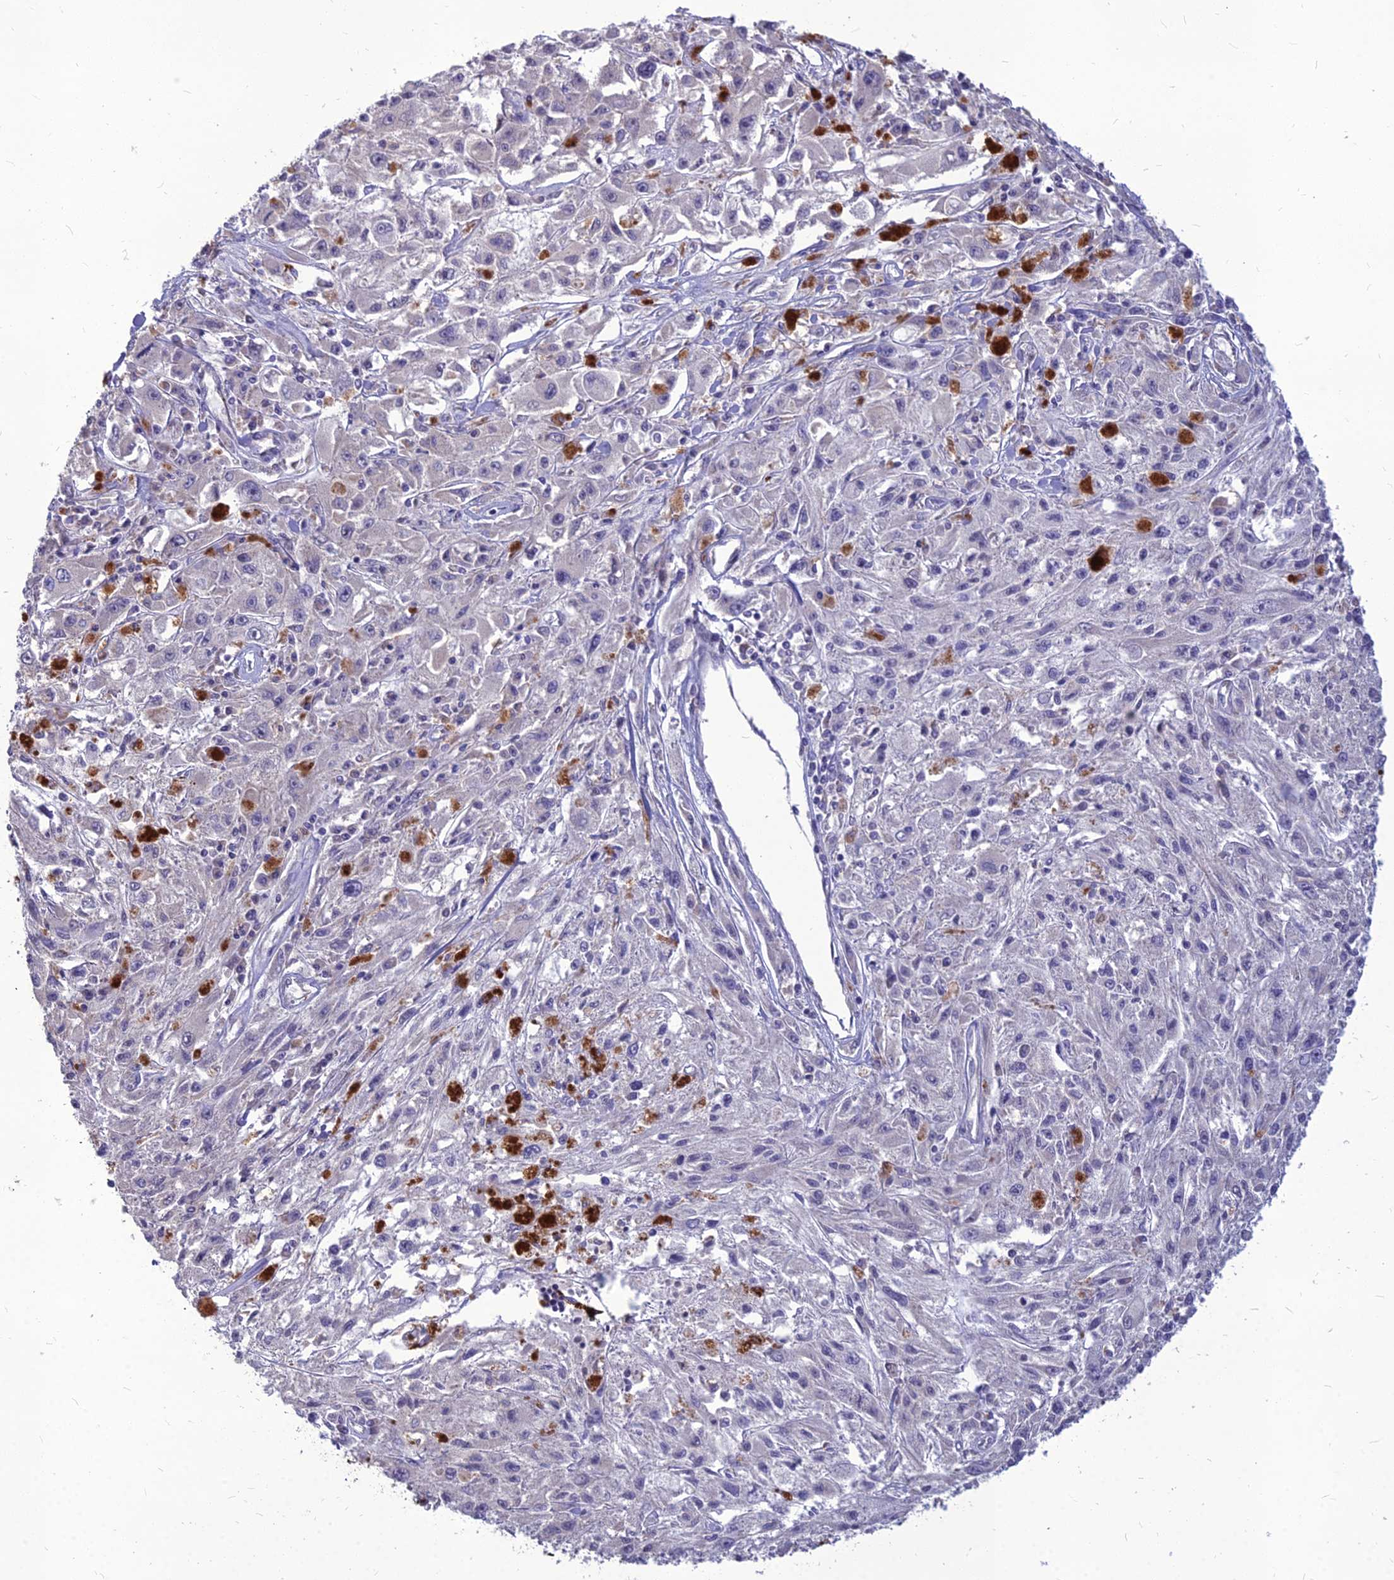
{"staining": {"intensity": "negative", "quantity": "none", "location": "none"}, "tissue": "melanoma", "cell_type": "Tumor cells", "image_type": "cancer", "snomed": [{"axis": "morphology", "description": "Malignant melanoma, Metastatic site"}, {"axis": "topography", "description": "Skin"}], "caption": "An IHC image of melanoma is shown. There is no staining in tumor cells of melanoma.", "gene": "PCED1B", "patient": {"sex": "male", "age": 53}}